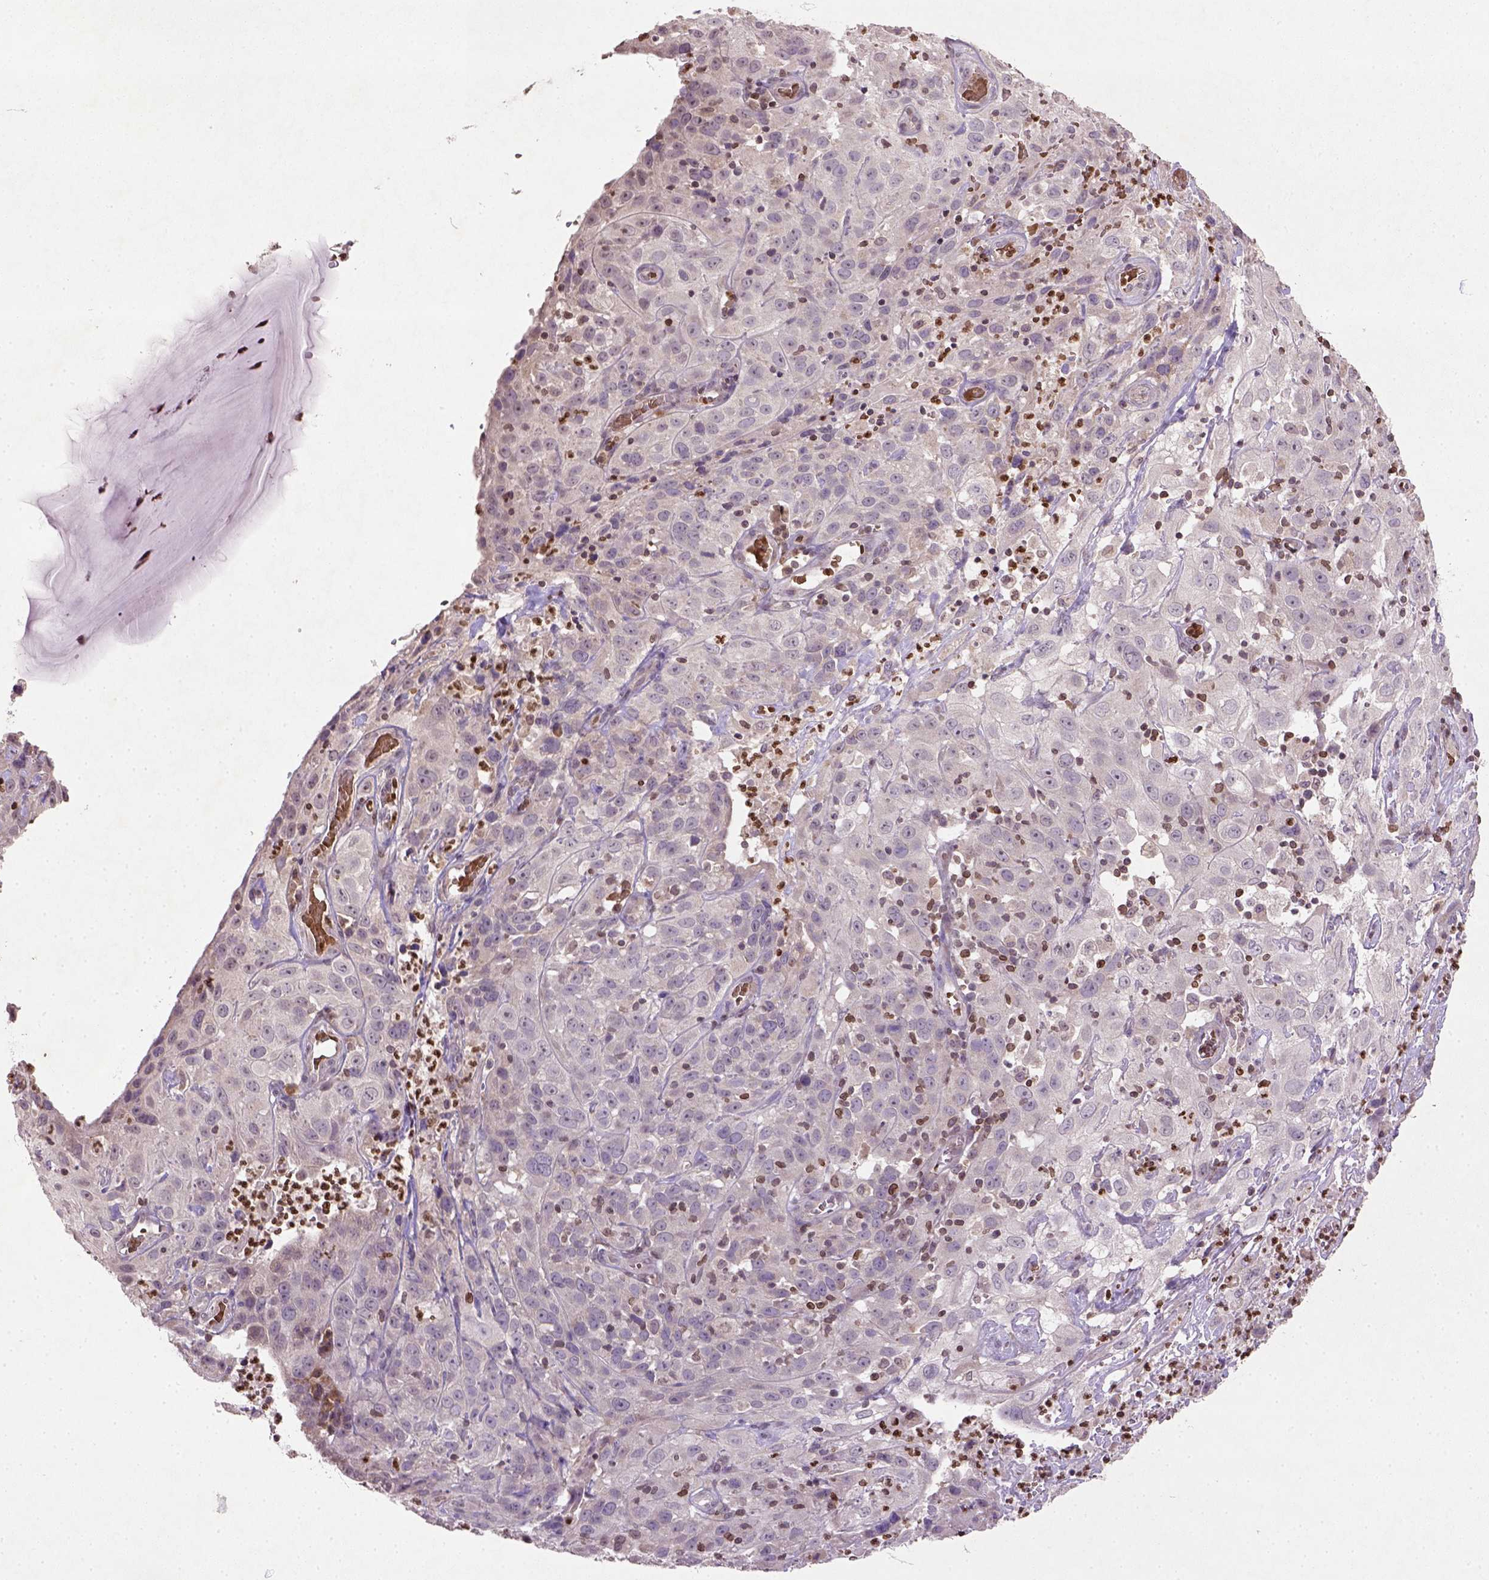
{"staining": {"intensity": "negative", "quantity": "none", "location": "none"}, "tissue": "cervical cancer", "cell_type": "Tumor cells", "image_type": "cancer", "snomed": [{"axis": "morphology", "description": "Squamous cell carcinoma, NOS"}, {"axis": "topography", "description": "Cervix"}], "caption": "Cervical cancer (squamous cell carcinoma) stained for a protein using immunohistochemistry displays no staining tumor cells.", "gene": "NUDT3", "patient": {"sex": "female", "age": 32}}